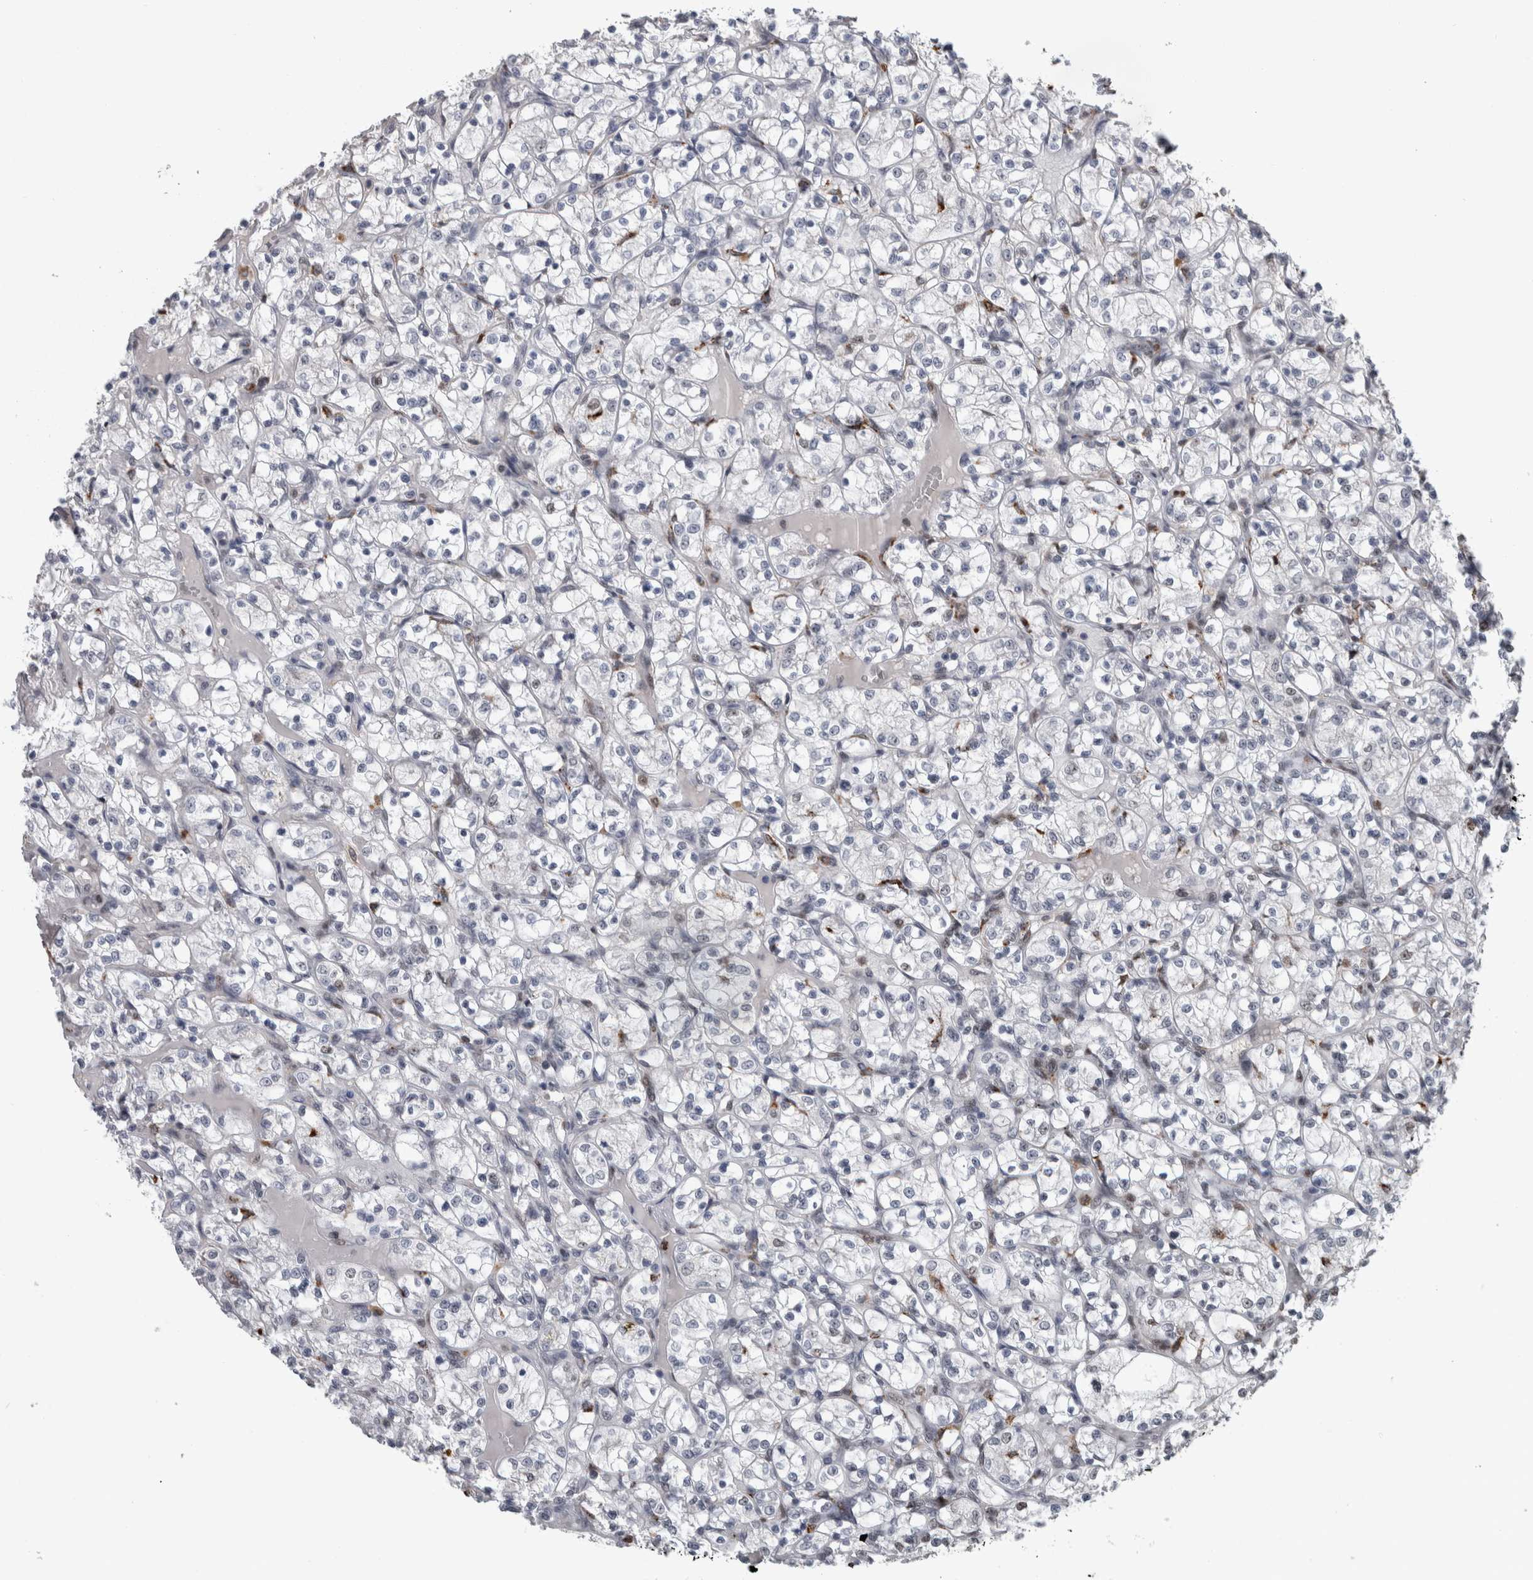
{"staining": {"intensity": "negative", "quantity": "none", "location": "none"}, "tissue": "renal cancer", "cell_type": "Tumor cells", "image_type": "cancer", "snomed": [{"axis": "morphology", "description": "Adenocarcinoma, NOS"}, {"axis": "topography", "description": "Kidney"}], "caption": "Photomicrograph shows no significant protein positivity in tumor cells of renal cancer. Nuclei are stained in blue.", "gene": "POLD2", "patient": {"sex": "female", "age": 69}}